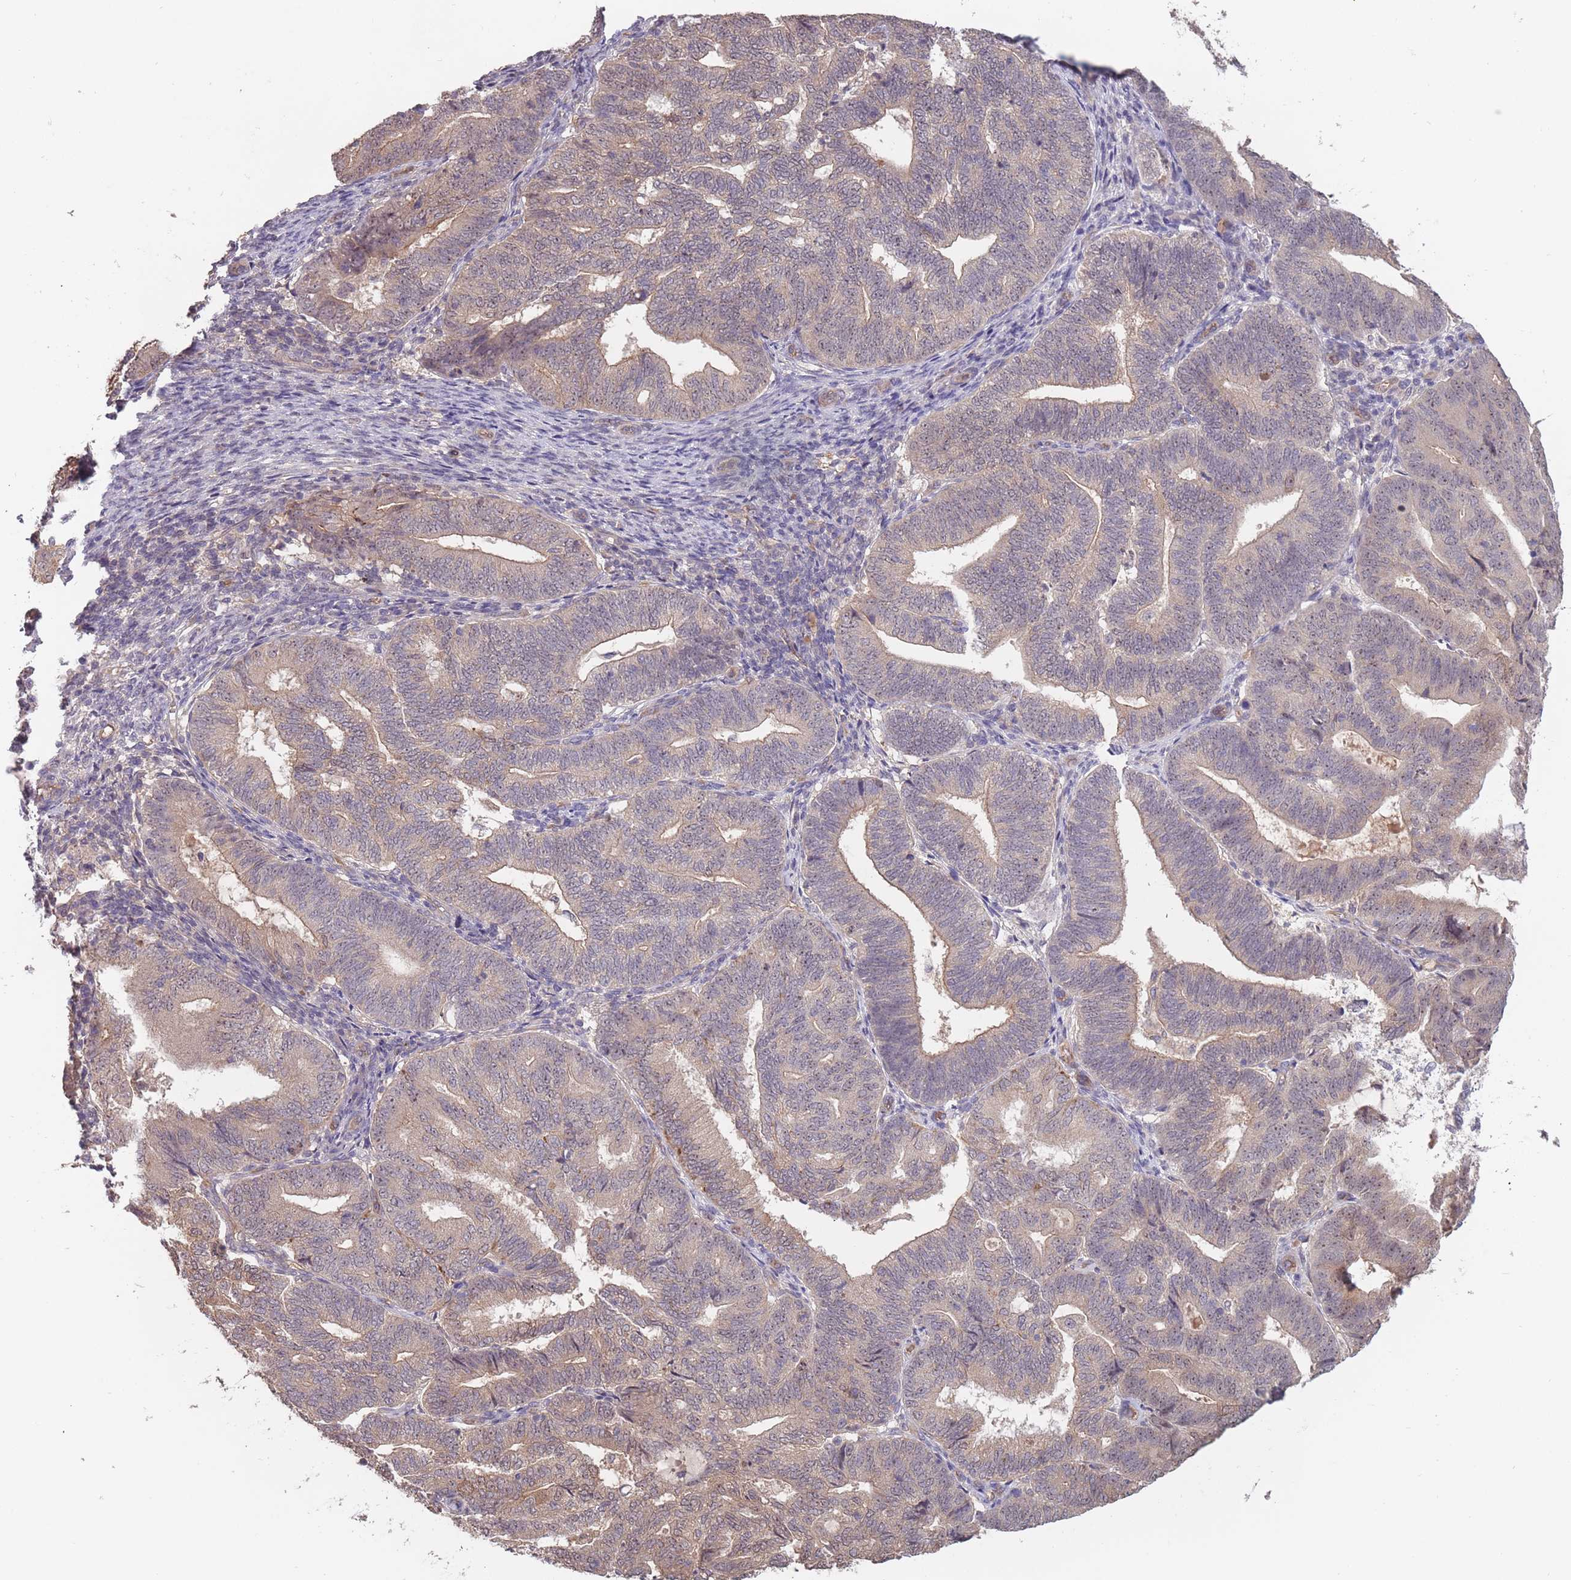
{"staining": {"intensity": "weak", "quantity": "<25%", "location": "cytoplasmic/membranous"}, "tissue": "endometrial cancer", "cell_type": "Tumor cells", "image_type": "cancer", "snomed": [{"axis": "morphology", "description": "Adenocarcinoma, NOS"}, {"axis": "topography", "description": "Endometrium"}], "caption": "An IHC histopathology image of endometrial cancer (adenocarcinoma) is shown. There is no staining in tumor cells of endometrial cancer (adenocarcinoma).", "gene": "KIAA1755", "patient": {"sex": "female", "age": 70}}